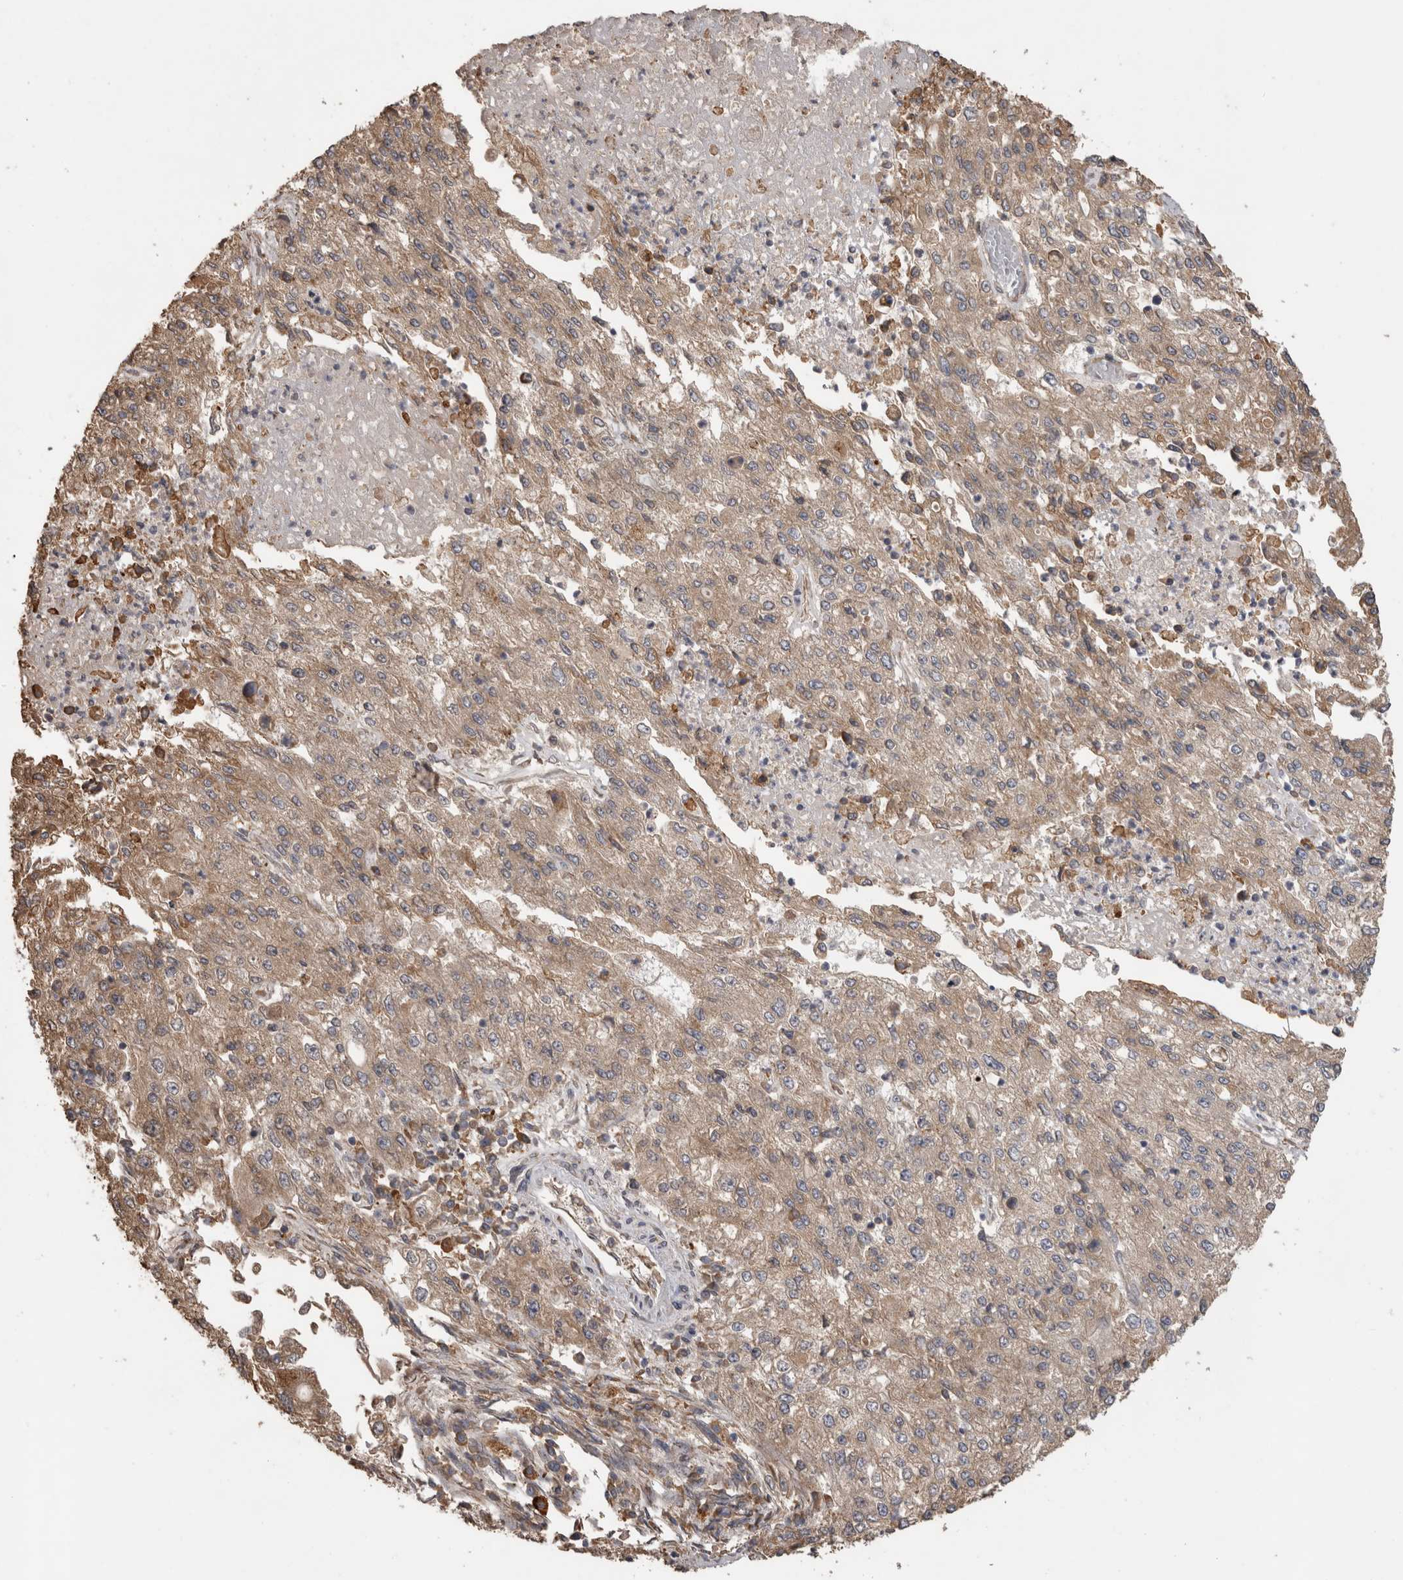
{"staining": {"intensity": "weak", "quantity": ">75%", "location": "cytoplasmic/membranous"}, "tissue": "endometrial cancer", "cell_type": "Tumor cells", "image_type": "cancer", "snomed": [{"axis": "morphology", "description": "Adenocarcinoma, NOS"}, {"axis": "topography", "description": "Endometrium"}], "caption": "This image exhibits IHC staining of adenocarcinoma (endometrial), with low weak cytoplasmic/membranous positivity in about >75% of tumor cells.", "gene": "TBCE", "patient": {"sex": "female", "age": 49}}